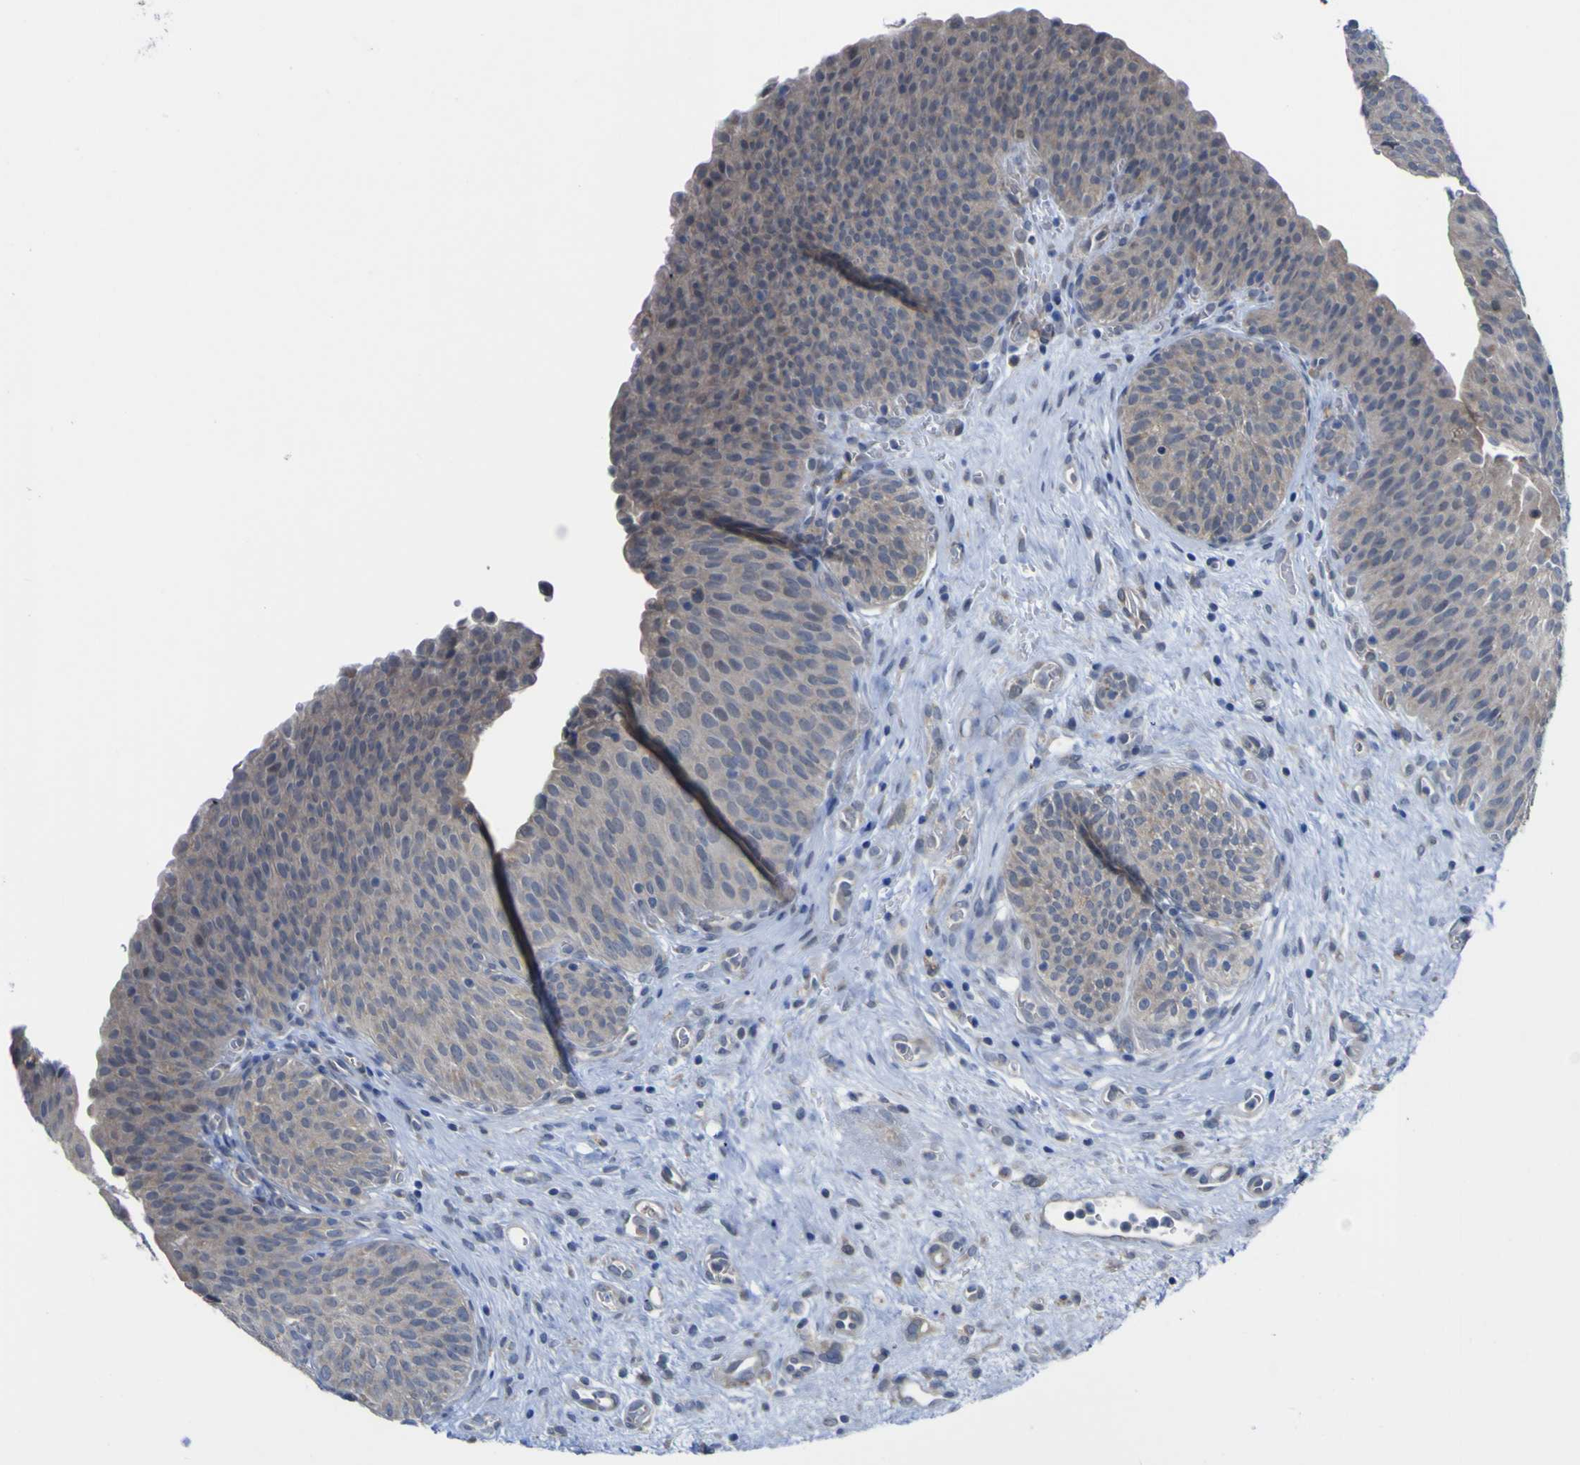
{"staining": {"intensity": "negative", "quantity": "none", "location": "none"}, "tissue": "urinary bladder", "cell_type": "Urothelial cells", "image_type": "normal", "snomed": [{"axis": "morphology", "description": "Normal tissue, NOS"}, {"axis": "morphology", "description": "Dysplasia, NOS"}, {"axis": "topography", "description": "Urinary bladder"}], "caption": "High magnification brightfield microscopy of benign urinary bladder stained with DAB (3,3'-diaminobenzidine) (brown) and counterstained with hematoxylin (blue): urothelial cells show no significant positivity.", "gene": "TNFRSF11A", "patient": {"sex": "male", "age": 35}}